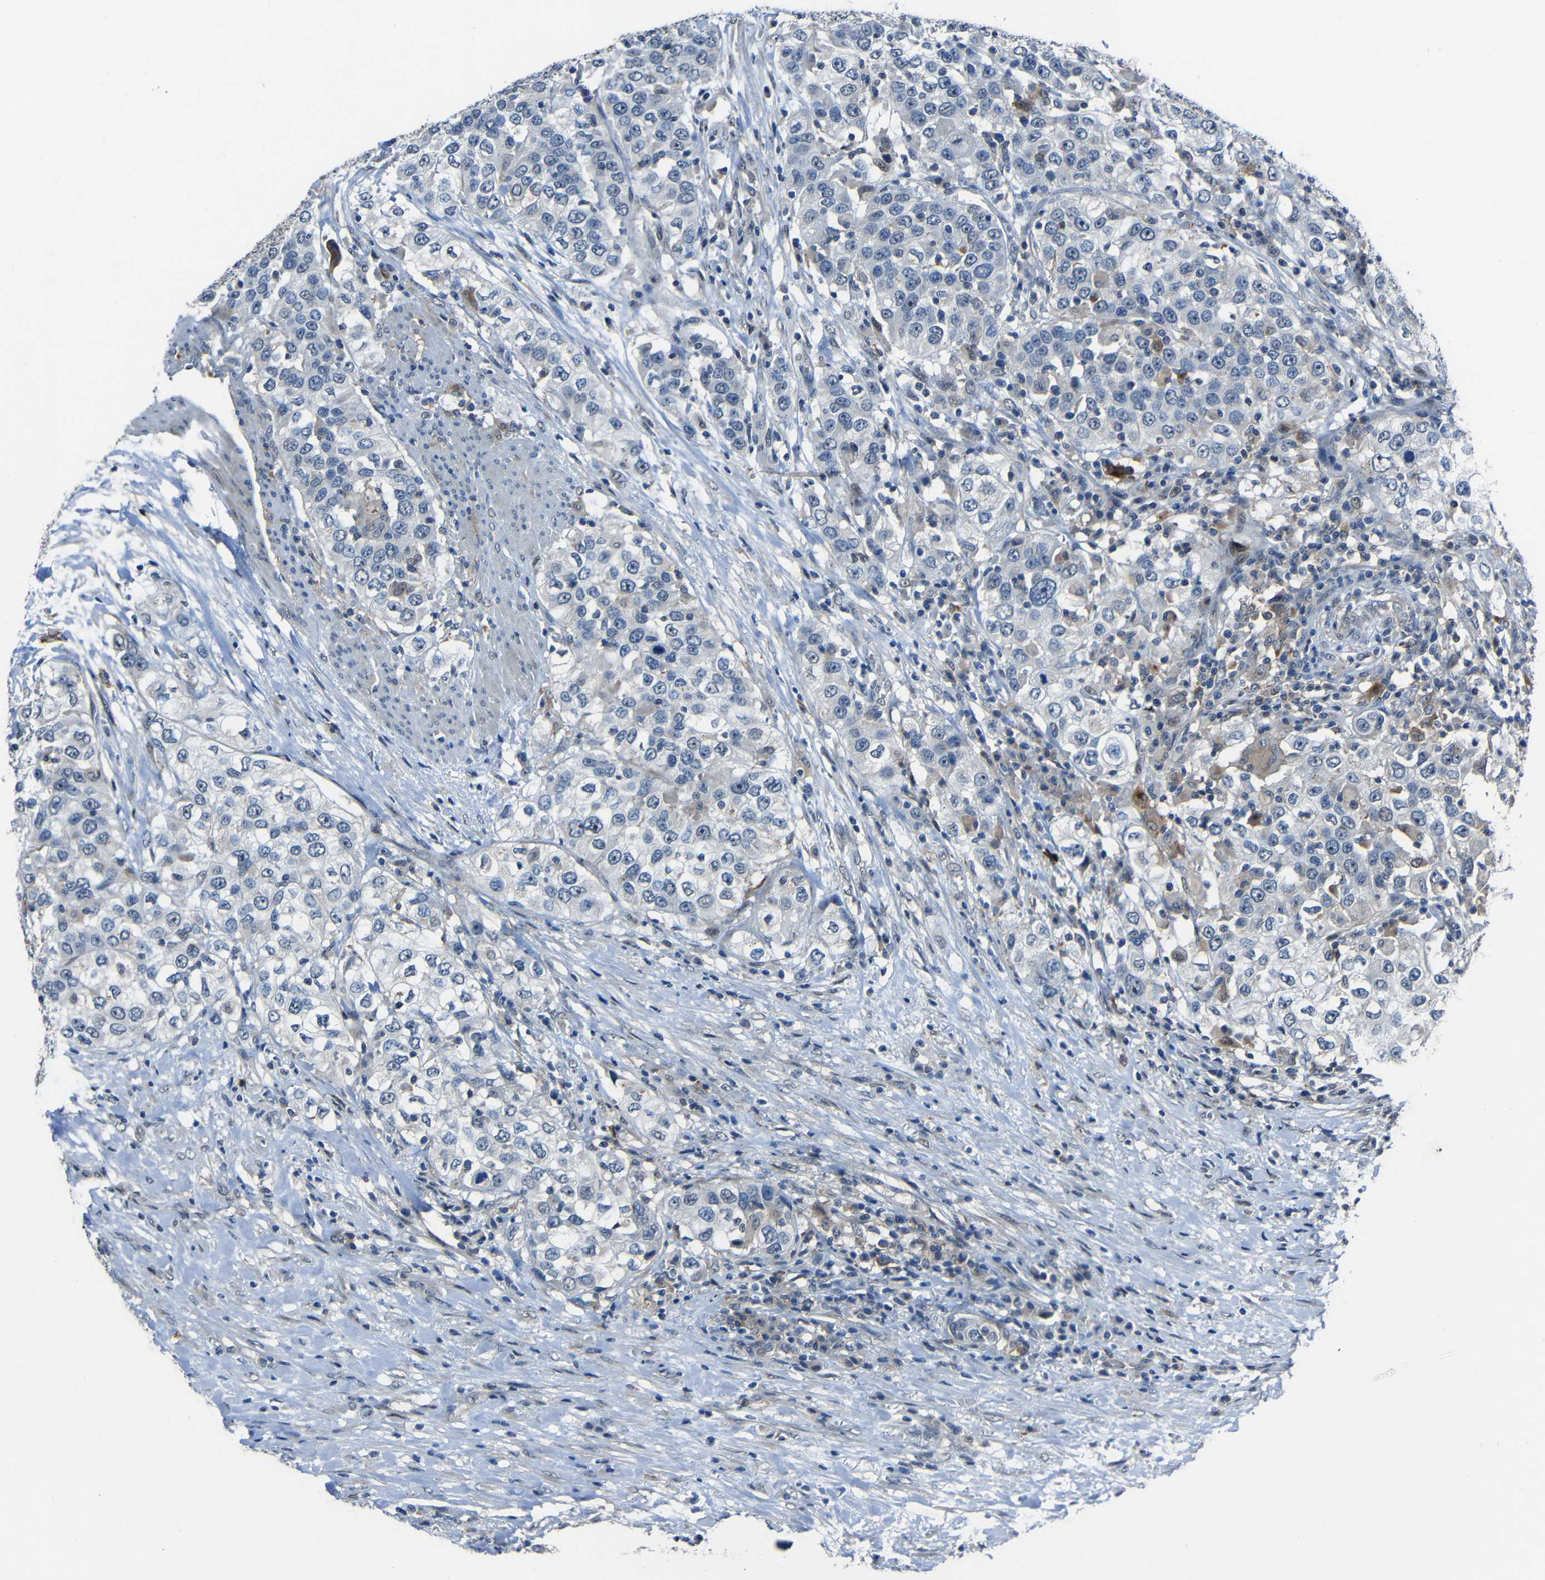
{"staining": {"intensity": "negative", "quantity": "none", "location": "none"}, "tissue": "urothelial cancer", "cell_type": "Tumor cells", "image_type": "cancer", "snomed": [{"axis": "morphology", "description": "Urothelial carcinoma, High grade"}, {"axis": "topography", "description": "Urinary bladder"}], "caption": "There is no significant positivity in tumor cells of urothelial cancer. (DAB immunohistochemistry, high magnification).", "gene": "DNAJC5", "patient": {"sex": "female", "age": 80}}